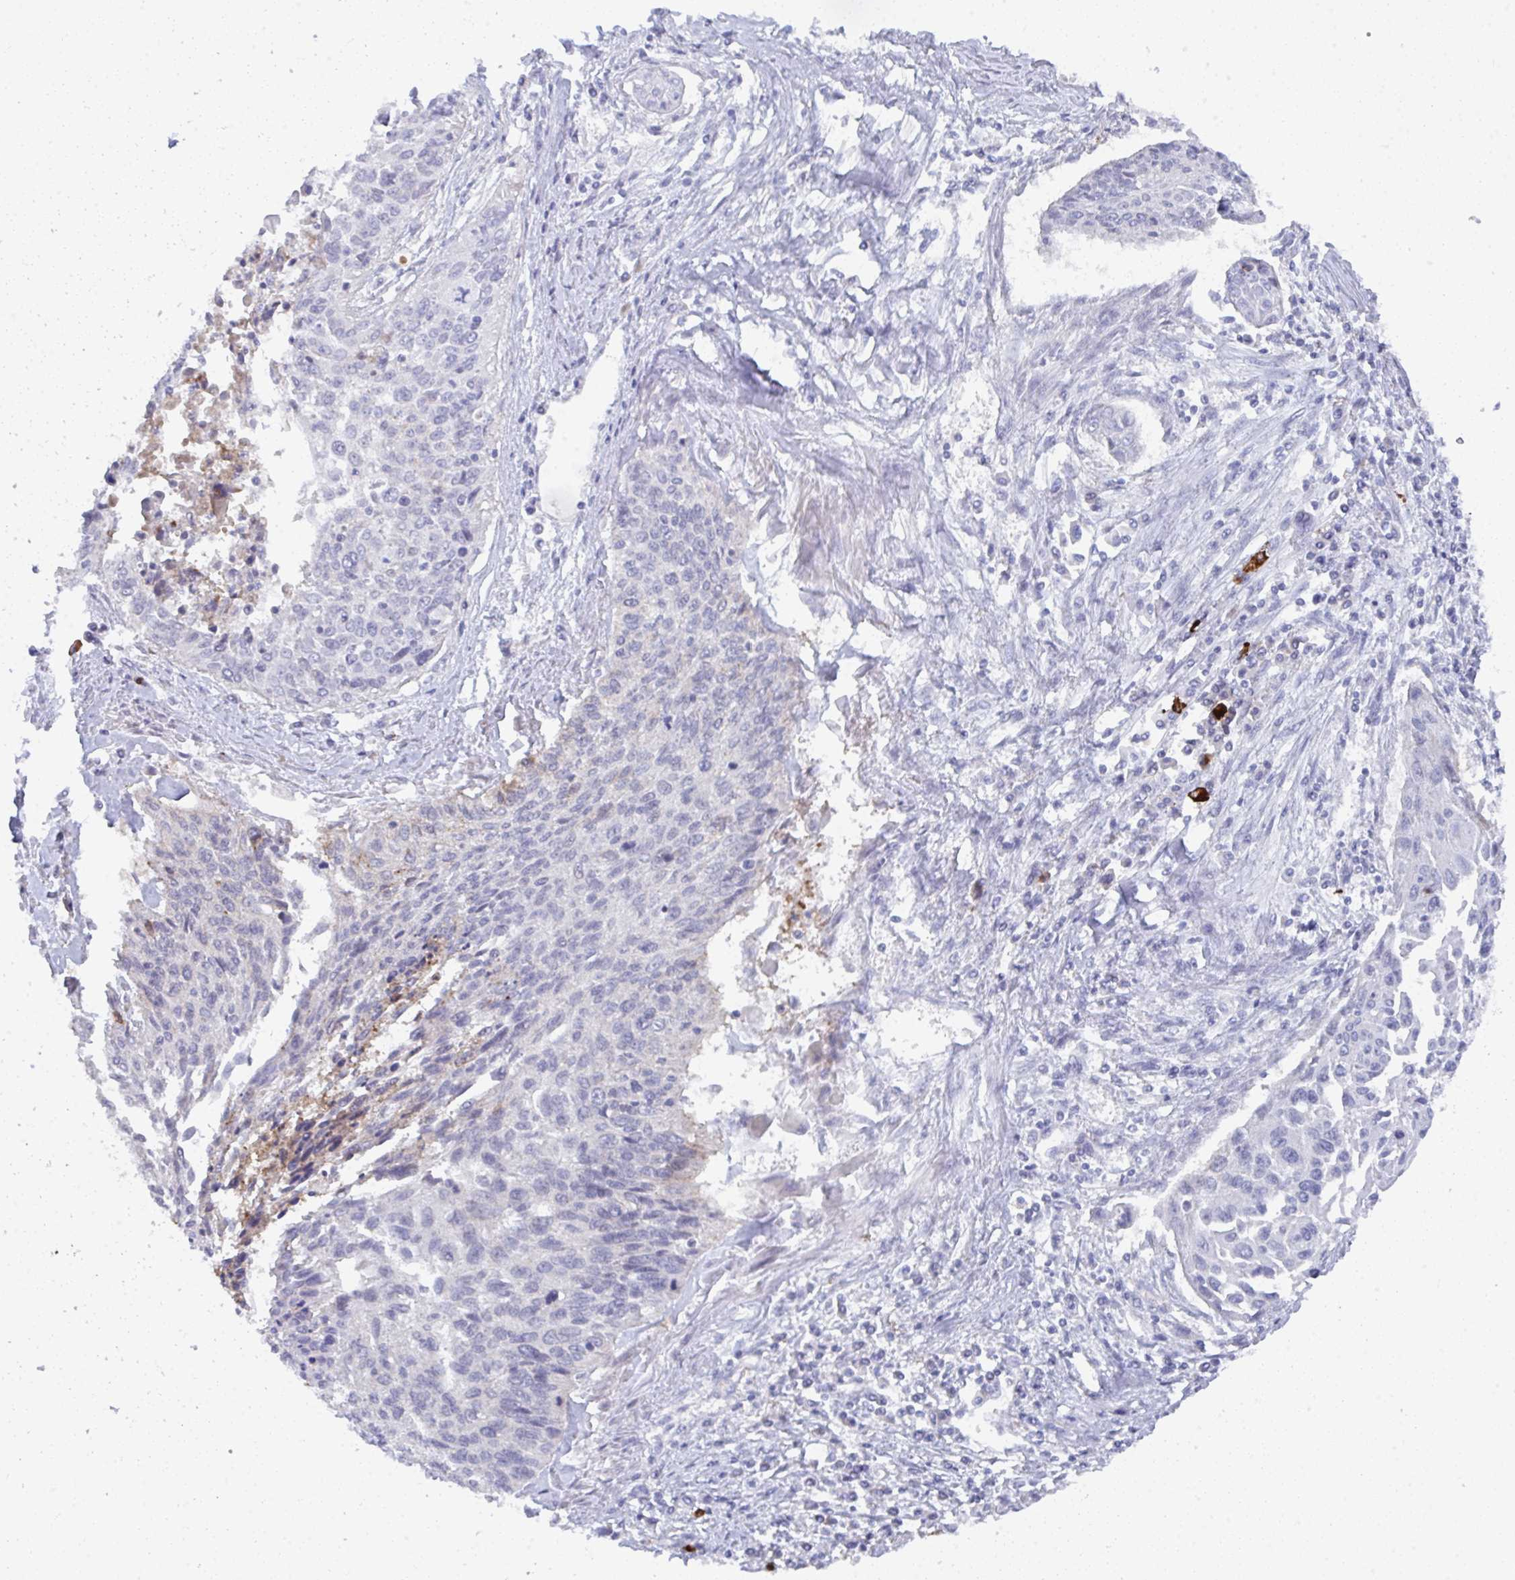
{"staining": {"intensity": "negative", "quantity": "none", "location": "none"}, "tissue": "cervical cancer", "cell_type": "Tumor cells", "image_type": "cancer", "snomed": [{"axis": "morphology", "description": "Squamous cell carcinoma, NOS"}, {"axis": "topography", "description": "Cervix"}], "caption": "Cervical squamous cell carcinoma was stained to show a protein in brown. There is no significant staining in tumor cells.", "gene": "KCNK5", "patient": {"sex": "female", "age": 55}}